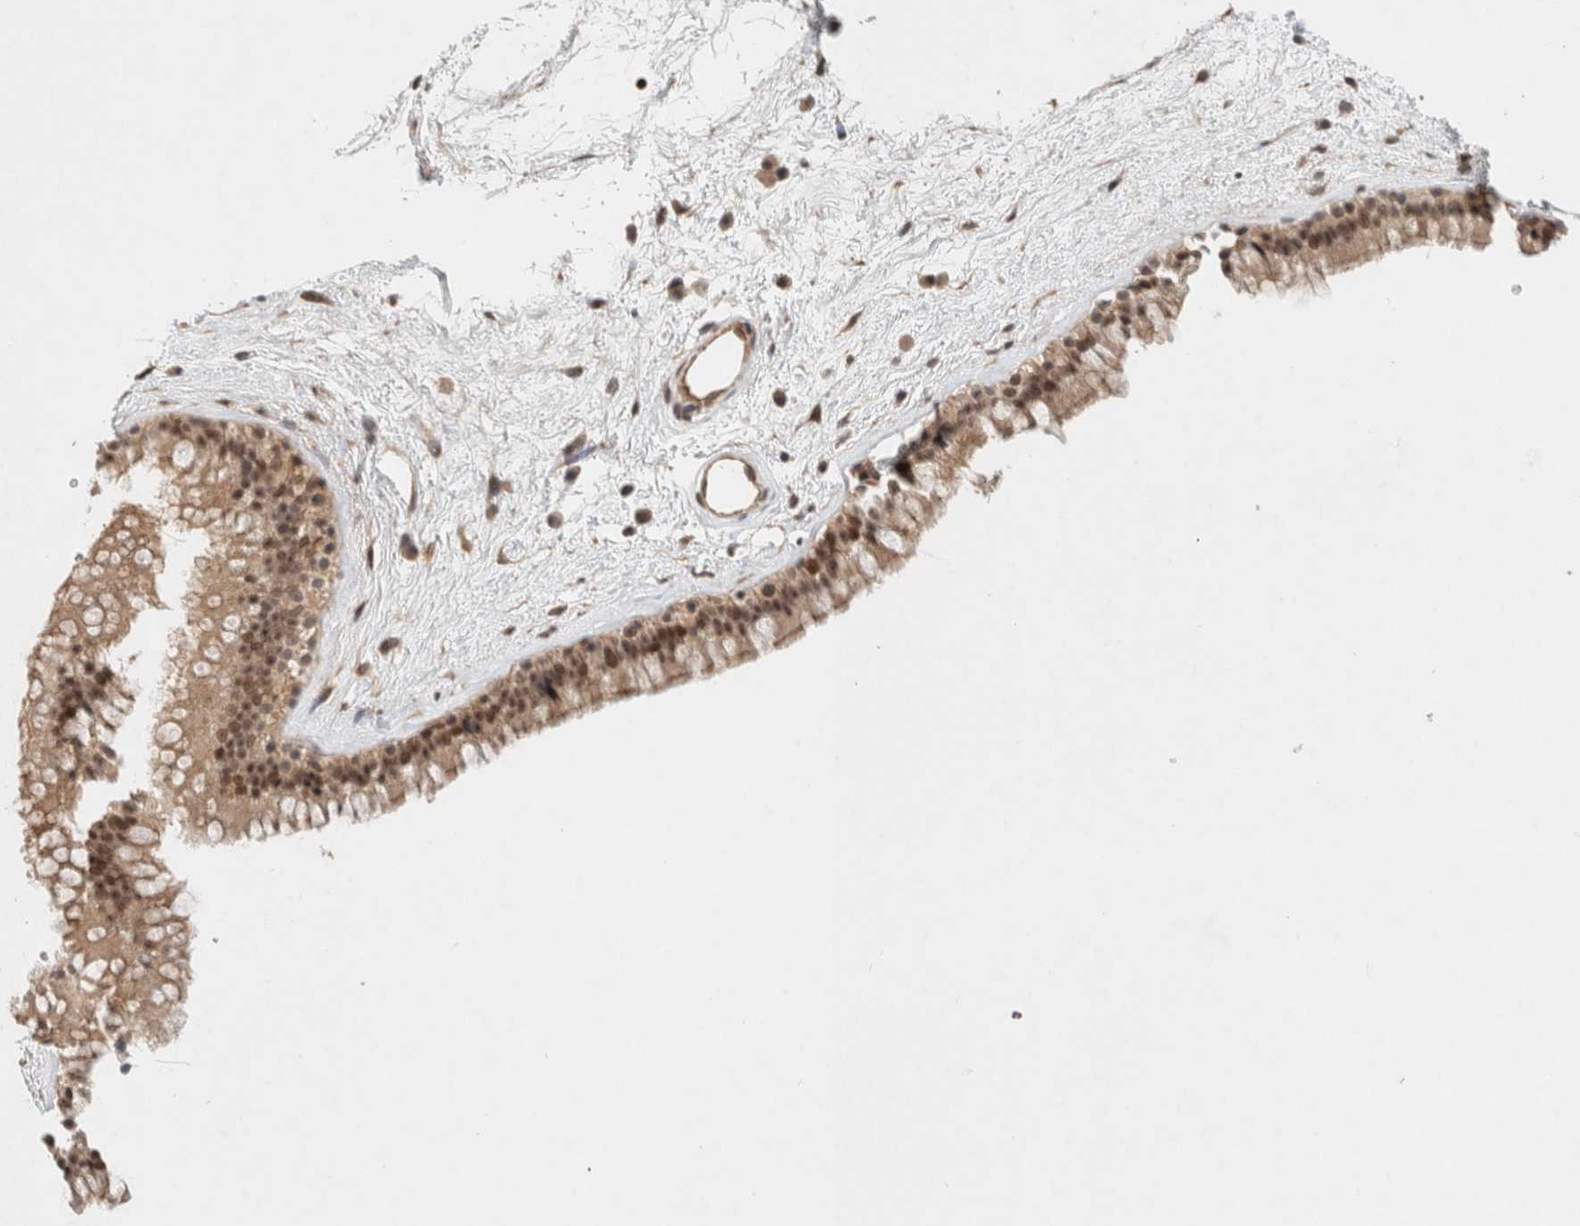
{"staining": {"intensity": "moderate", "quantity": ">75%", "location": "cytoplasmic/membranous,nuclear"}, "tissue": "nasopharynx", "cell_type": "Respiratory epithelial cells", "image_type": "normal", "snomed": [{"axis": "morphology", "description": "Normal tissue, NOS"}, {"axis": "morphology", "description": "Inflammation, NOS"}, {"axis": "topography", "description": "Nasopharynx"}], "caption": "Immunohistochemical staining of normal human nasopharynx displays medium levels of moderate cytoplasmic/membranous,nuclear expression in approximately >75% of respiratory epithelial cells. Using DAB (brown) and hematoxylin (blue) stains, captured at high magnification using brightfield microscopy.", "gene": "CAAP1", "patient": {"sex": "male", "age": 48}}